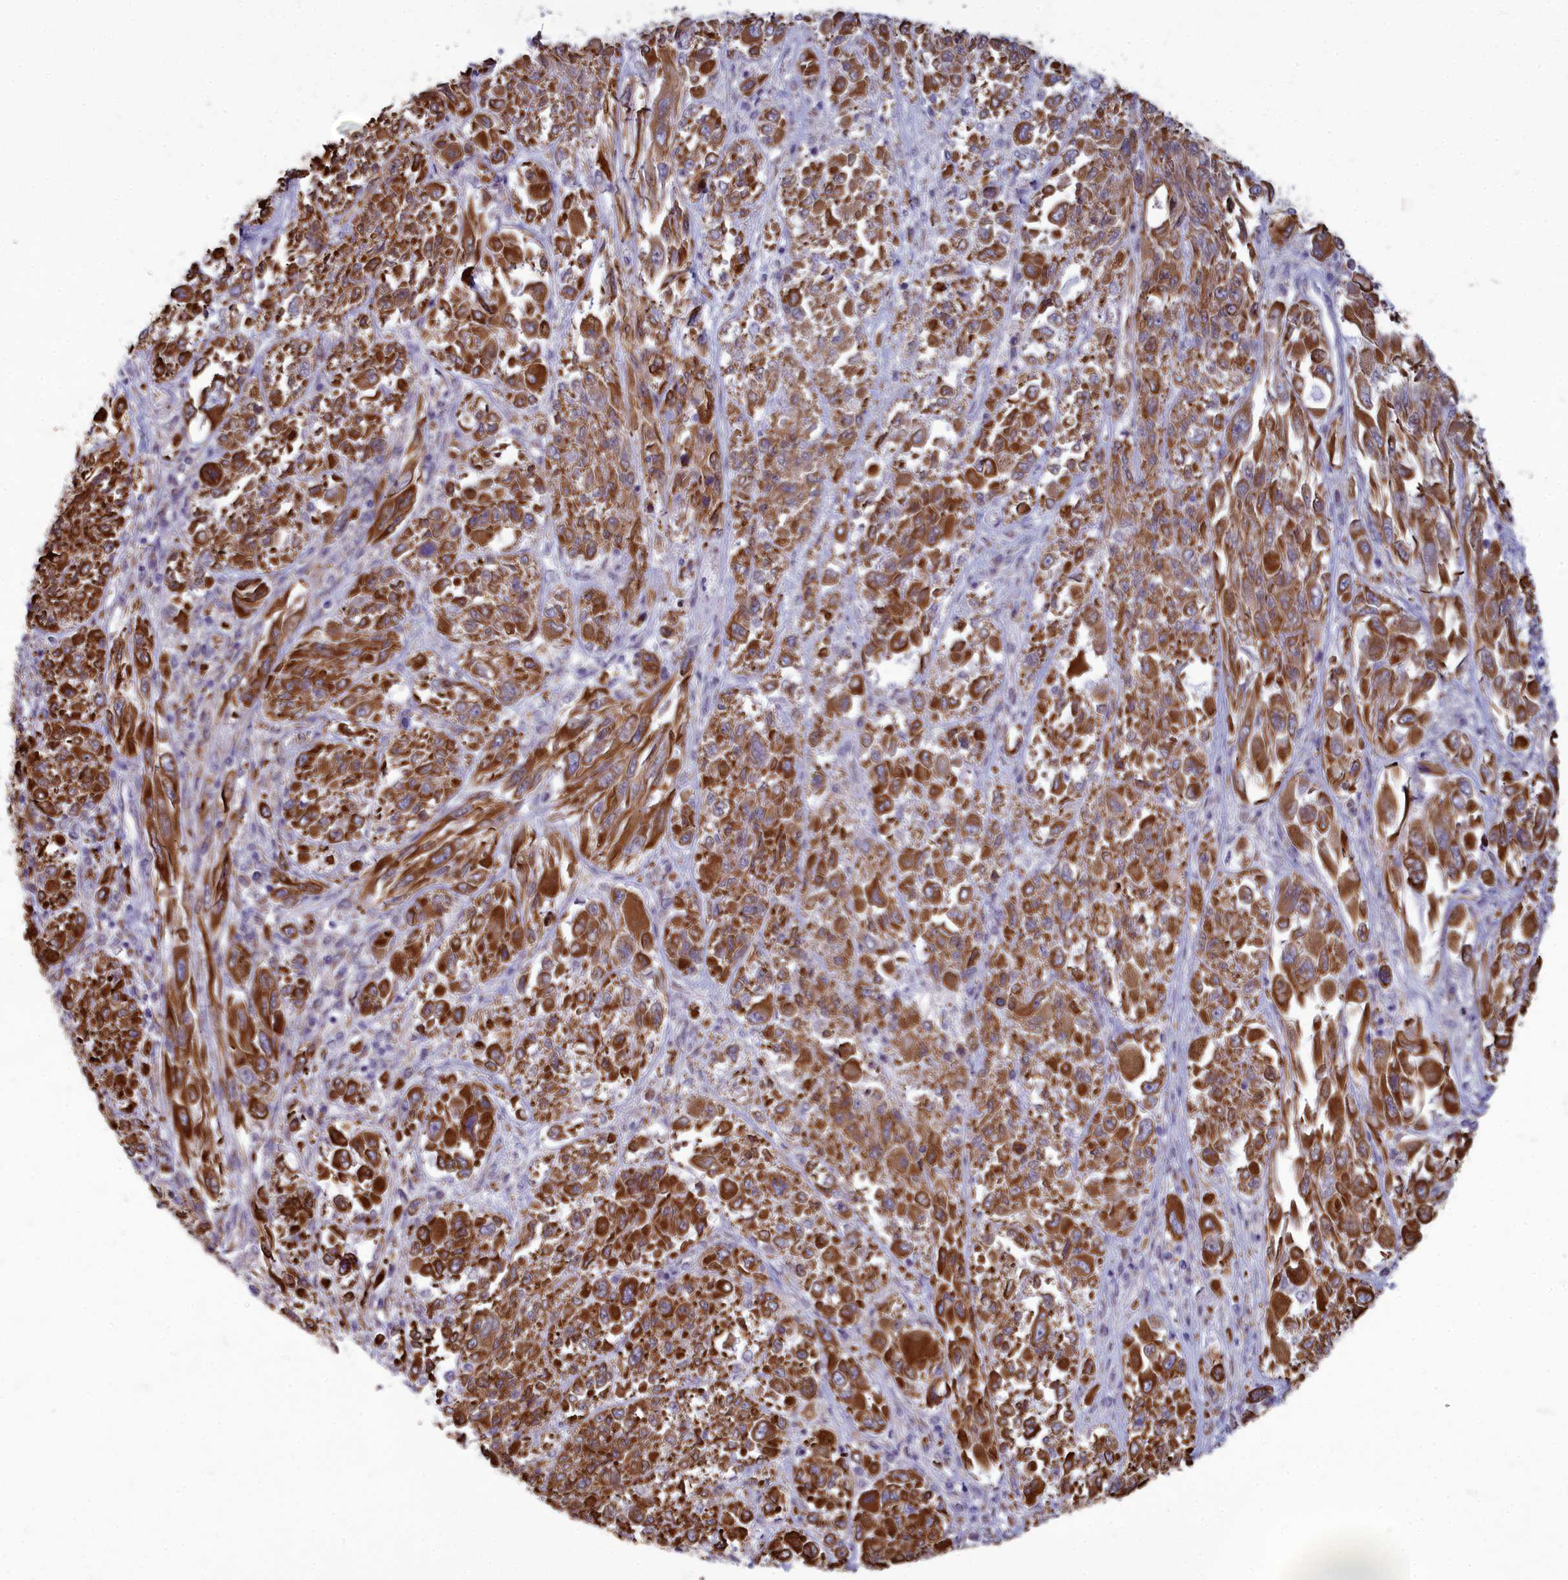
{"staining": {"intensity": "strong", "quantity": ">75%", "location": "cytoplasmic/membranous"}, "tissue": "melanoma", "cell_type": "Tumor cells", "image_type": "cancer", "snomed": [{"axis": "morphology", "description": "Malignant melanoma, NOS"}, {"axis": "topography", "description": "Skin"}], "caption": "High-magnification brightfield microscopy of malignant melanoma stained with DAB (3,3'-diaminobenzidine) (brown) and counterstained with hematoxylin (blue). tumor cells exhibit strong cytoplasmic/membranous staining is identified in about>75% of cells. (brown staining indicates protein expression, while blue staining denotes nuclei).", "gene": "CENATAC", "patient": {"sex": "female", "age": 91}}